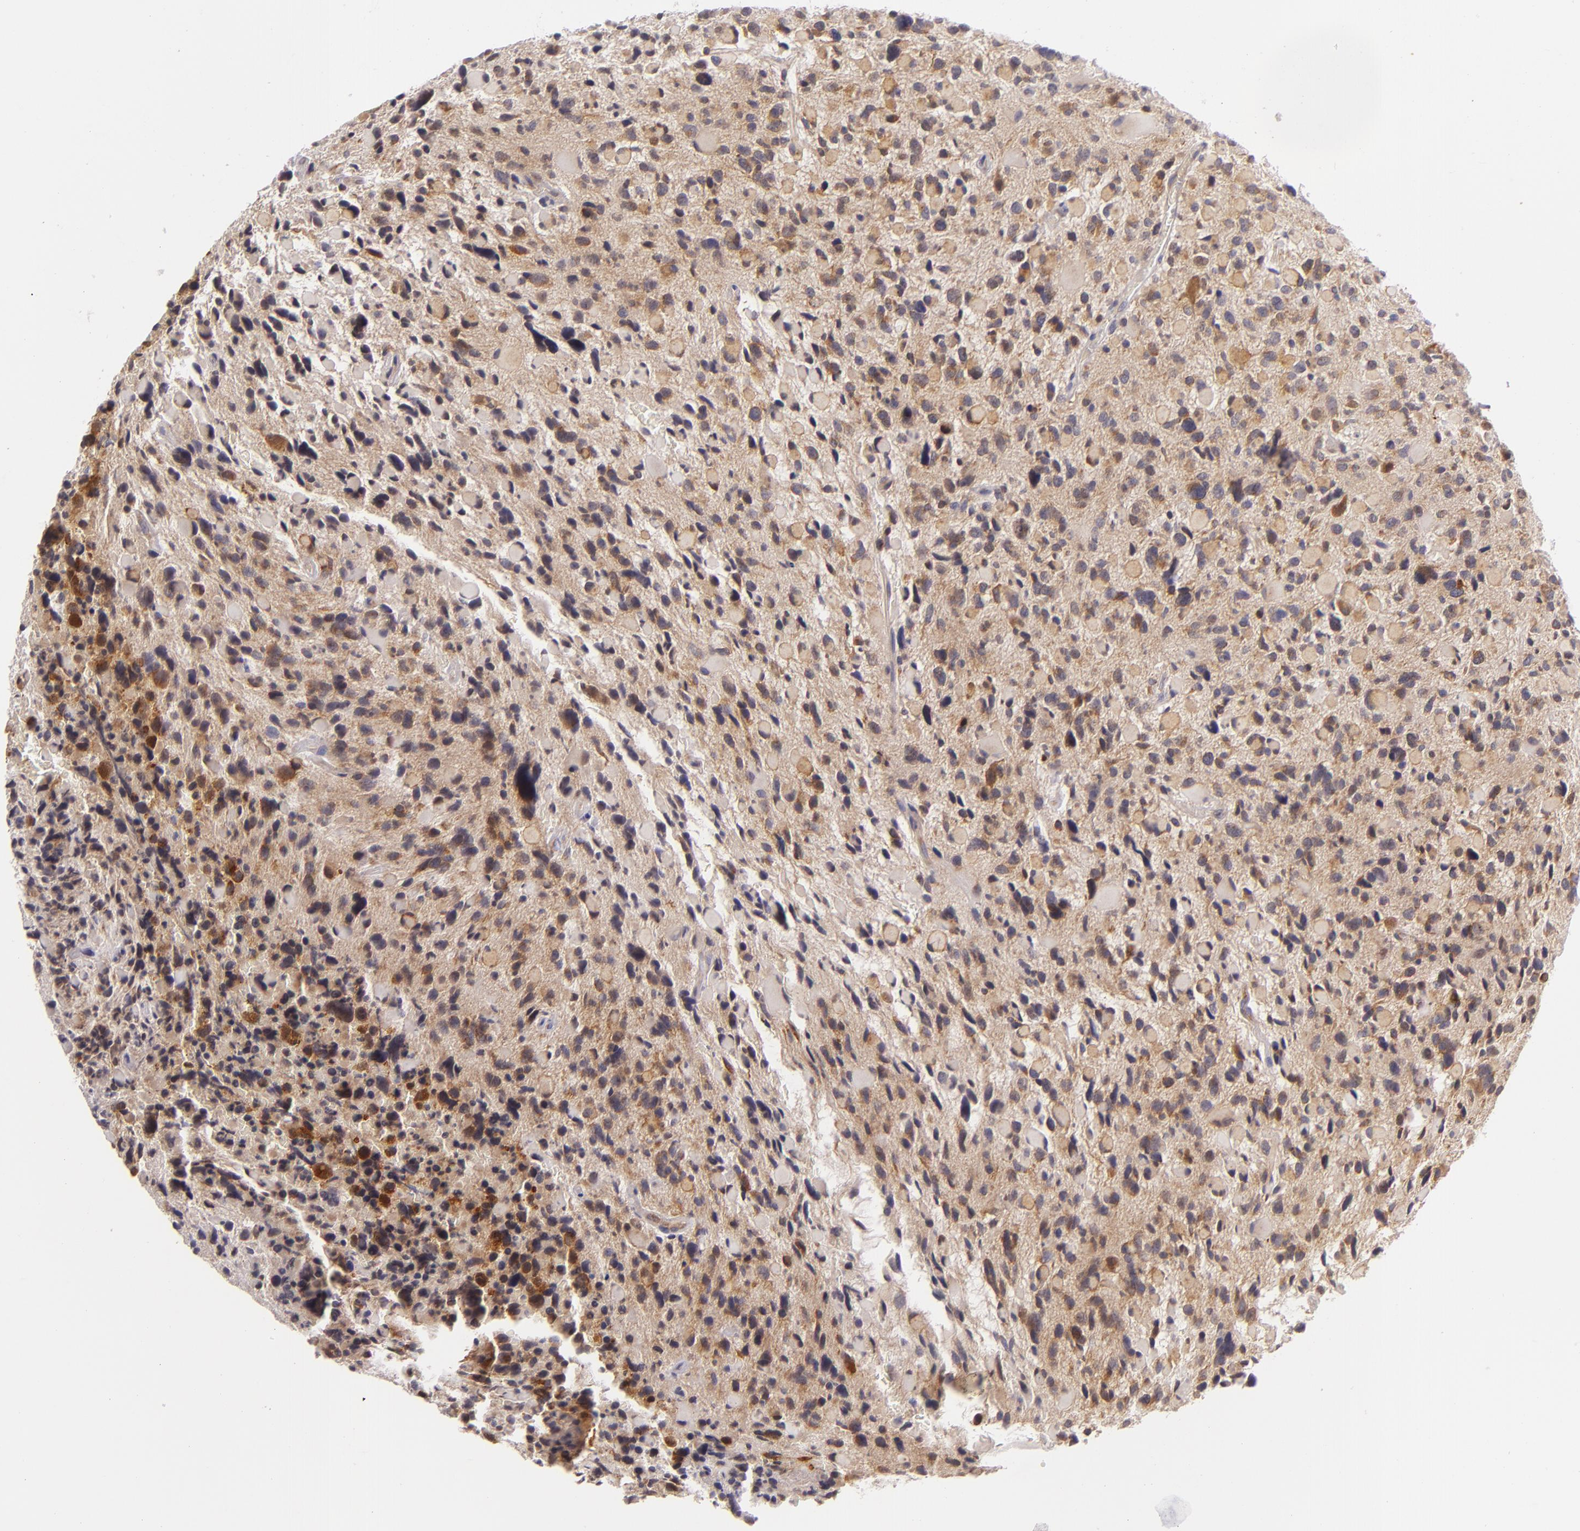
{"staining": {"intensity": "moderate", "quantity": "25%-75%", "location": "cytoplasmic/membranous"}, "tissue": "glioma", "cell_type": "Tumor cells", "image_type": "cancer", "snomed": [{"axis": "morphology", "description": "Glioma, malignant, High grade"}, {"axis": "topography", "description": "Brain"}], "caption": "Glioma stained for a protein (brown) shows moderate cytoplasmic/membranous positive staining in approximately 25%-75% of tumor cells.", "gene": "UPF3B", "patient": {"sex": "female", "age": 37}}